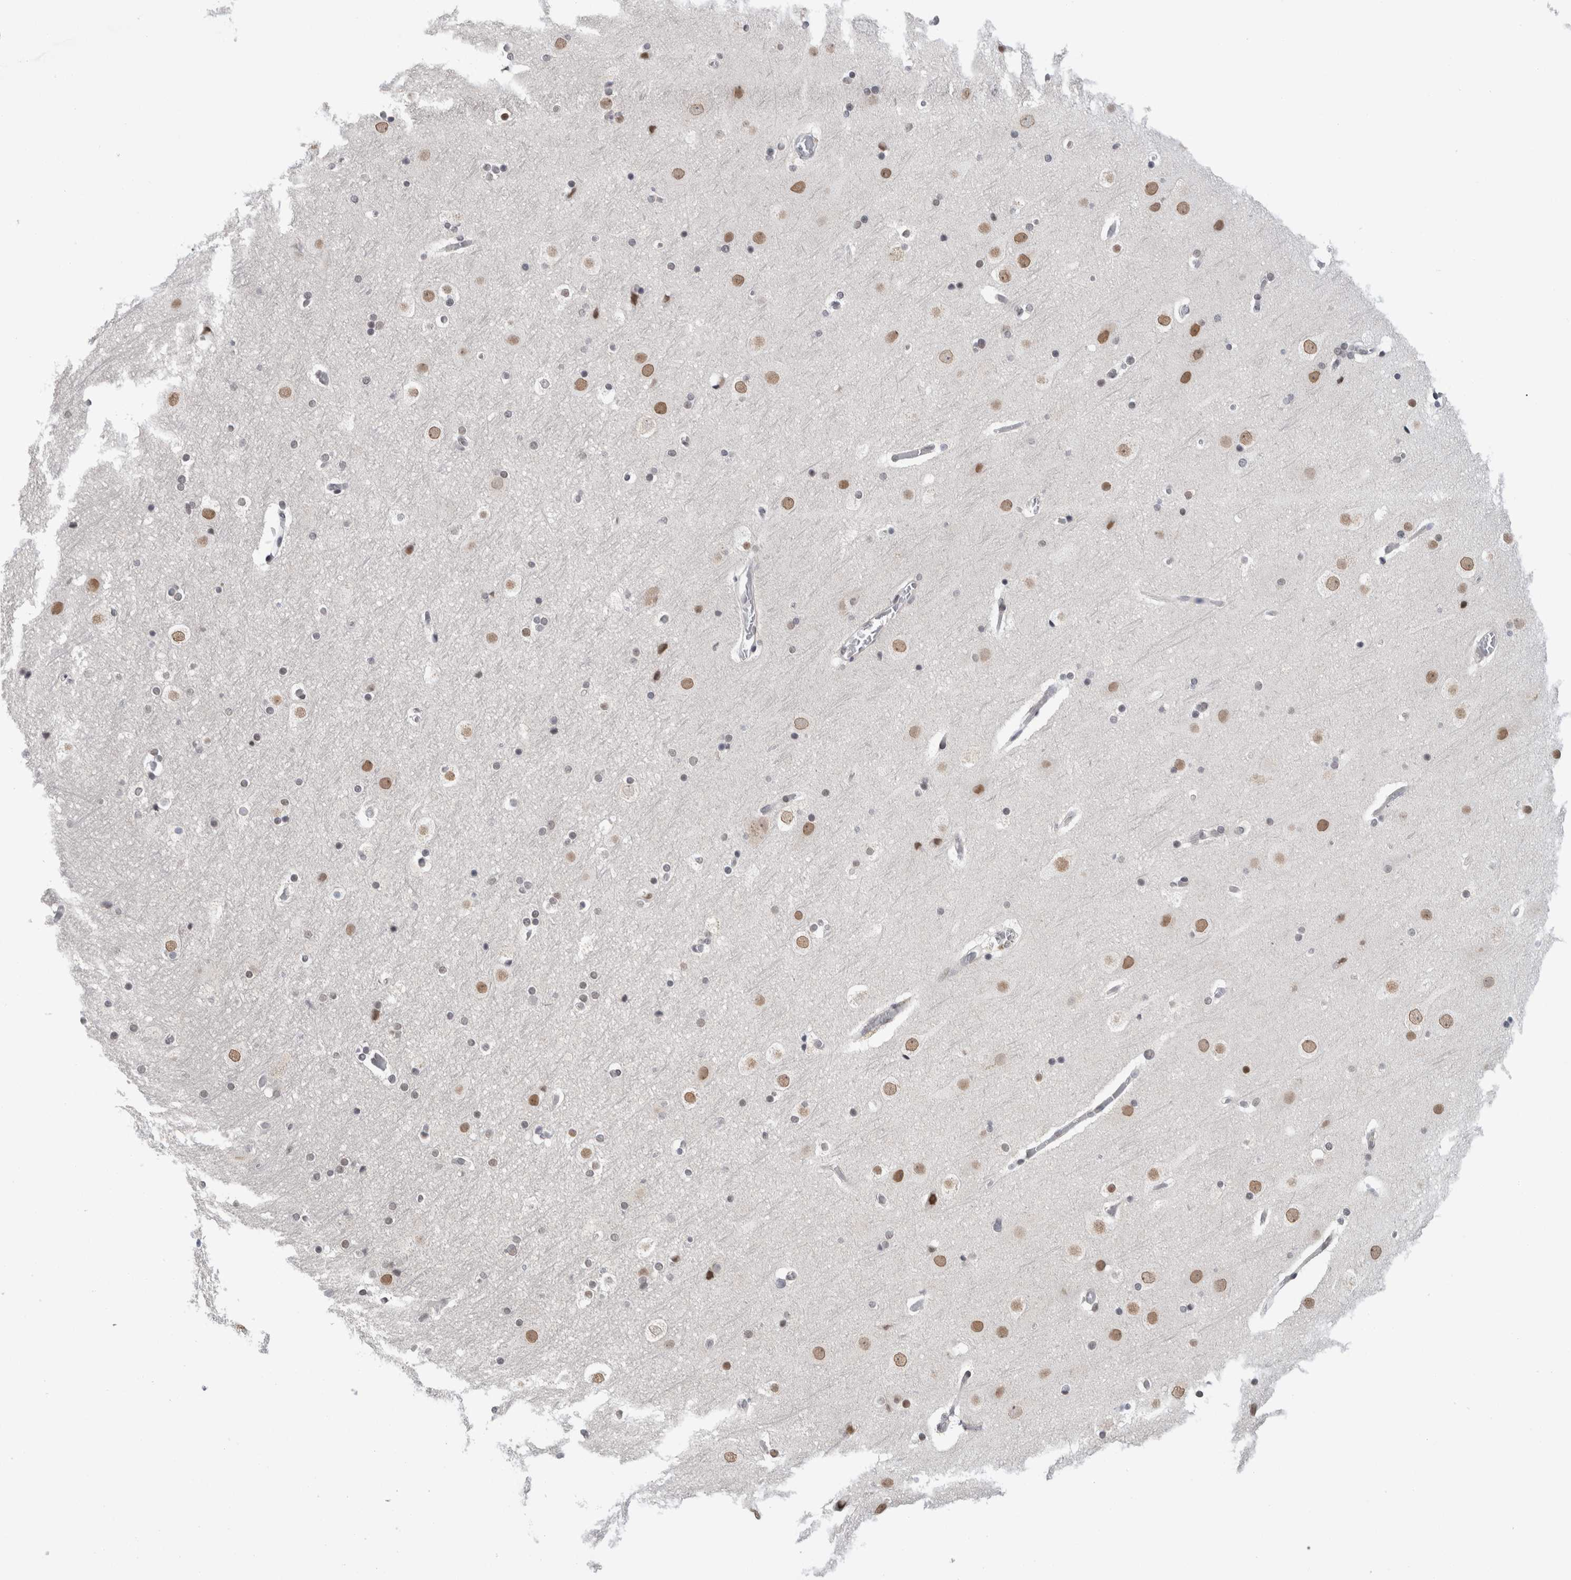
{"staining": {"intensity": "weak", "quantity": ">75%", "location": "cytoplasmic/membranous,nuclear"}, "tissue": "cerebral cortex", "cell_type": "Endothelial cells", "image_type": "normal", "snomed": [{"axis": "morphology", "description": "Normal tissue, NOS"}, {"axis": "topography", "description": "Cerebral cortex"}], "caption": "Normal cerebral cortex was stained to show a protein in brown. There is low levels of weak cytoplasmic/membranous,nuclear staining in approximately >75% of endothelial cells.", "gene": "ZNF770", "patient": {"sex": "male", "age": 57}}